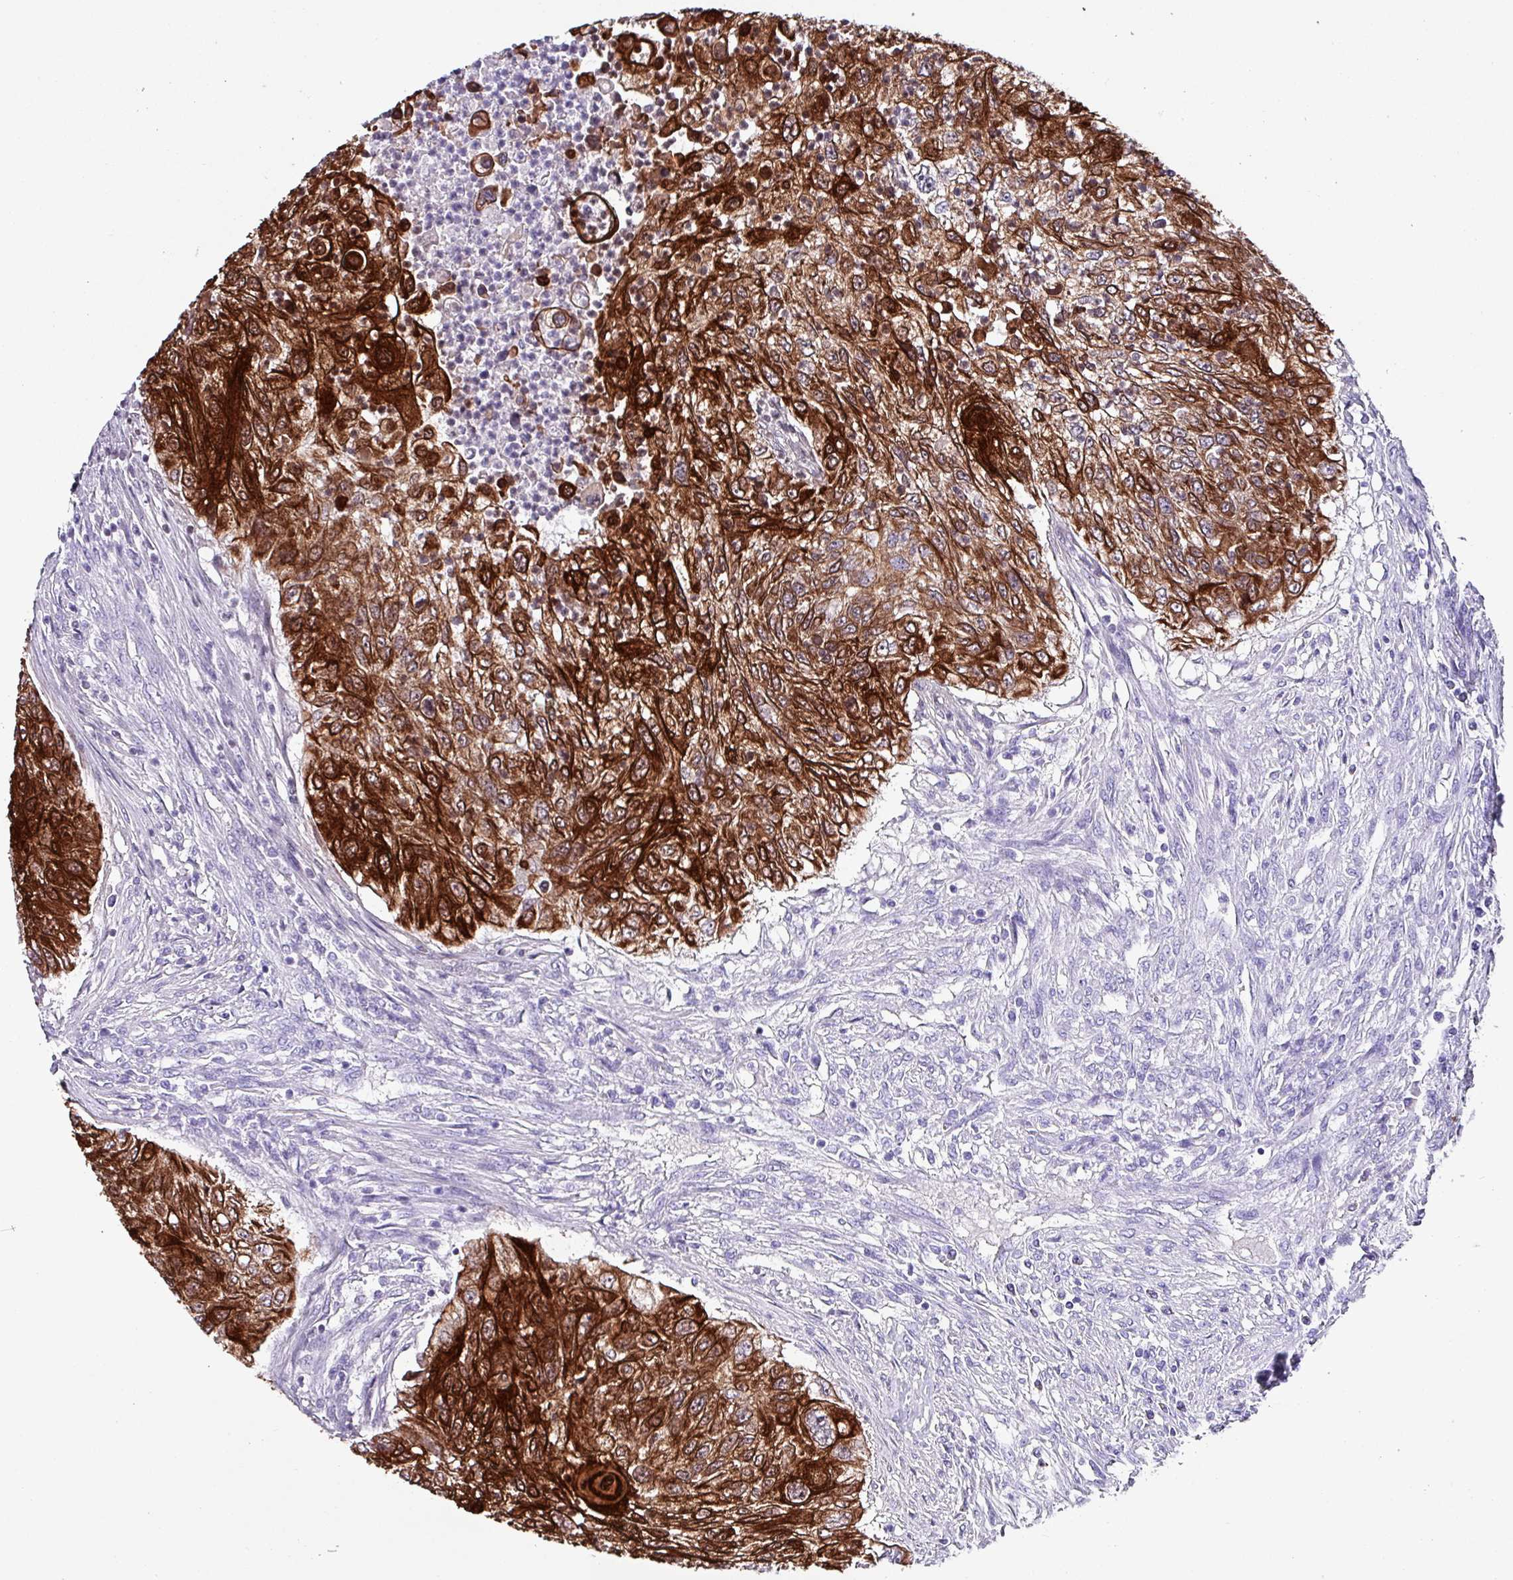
{"staining": {"intensity": "strong", "quantity": ">75%", "location": "cytoplasmic/membranous"}, "tissue": "urothelial cancer", "cell_type": "Tumor cells", "image_type": "cancer", "snomed": [{"axis": "morphology", "description": "Urothelial carcinoma, High grade"}, {"axis": "topography", "description": "Urinary bladder"}], "caption": "The micrograph displays immunohistochemical staining of urothelial carcinoma (high-grade). There is strong cytoplasmic/membranous expression is appreciated in approximately >75% of tumor cells. (IHC, brightfield microscopy, high magnification).", "gene": "KRT6C", "patient": {"sex": "female", "age": 60}}